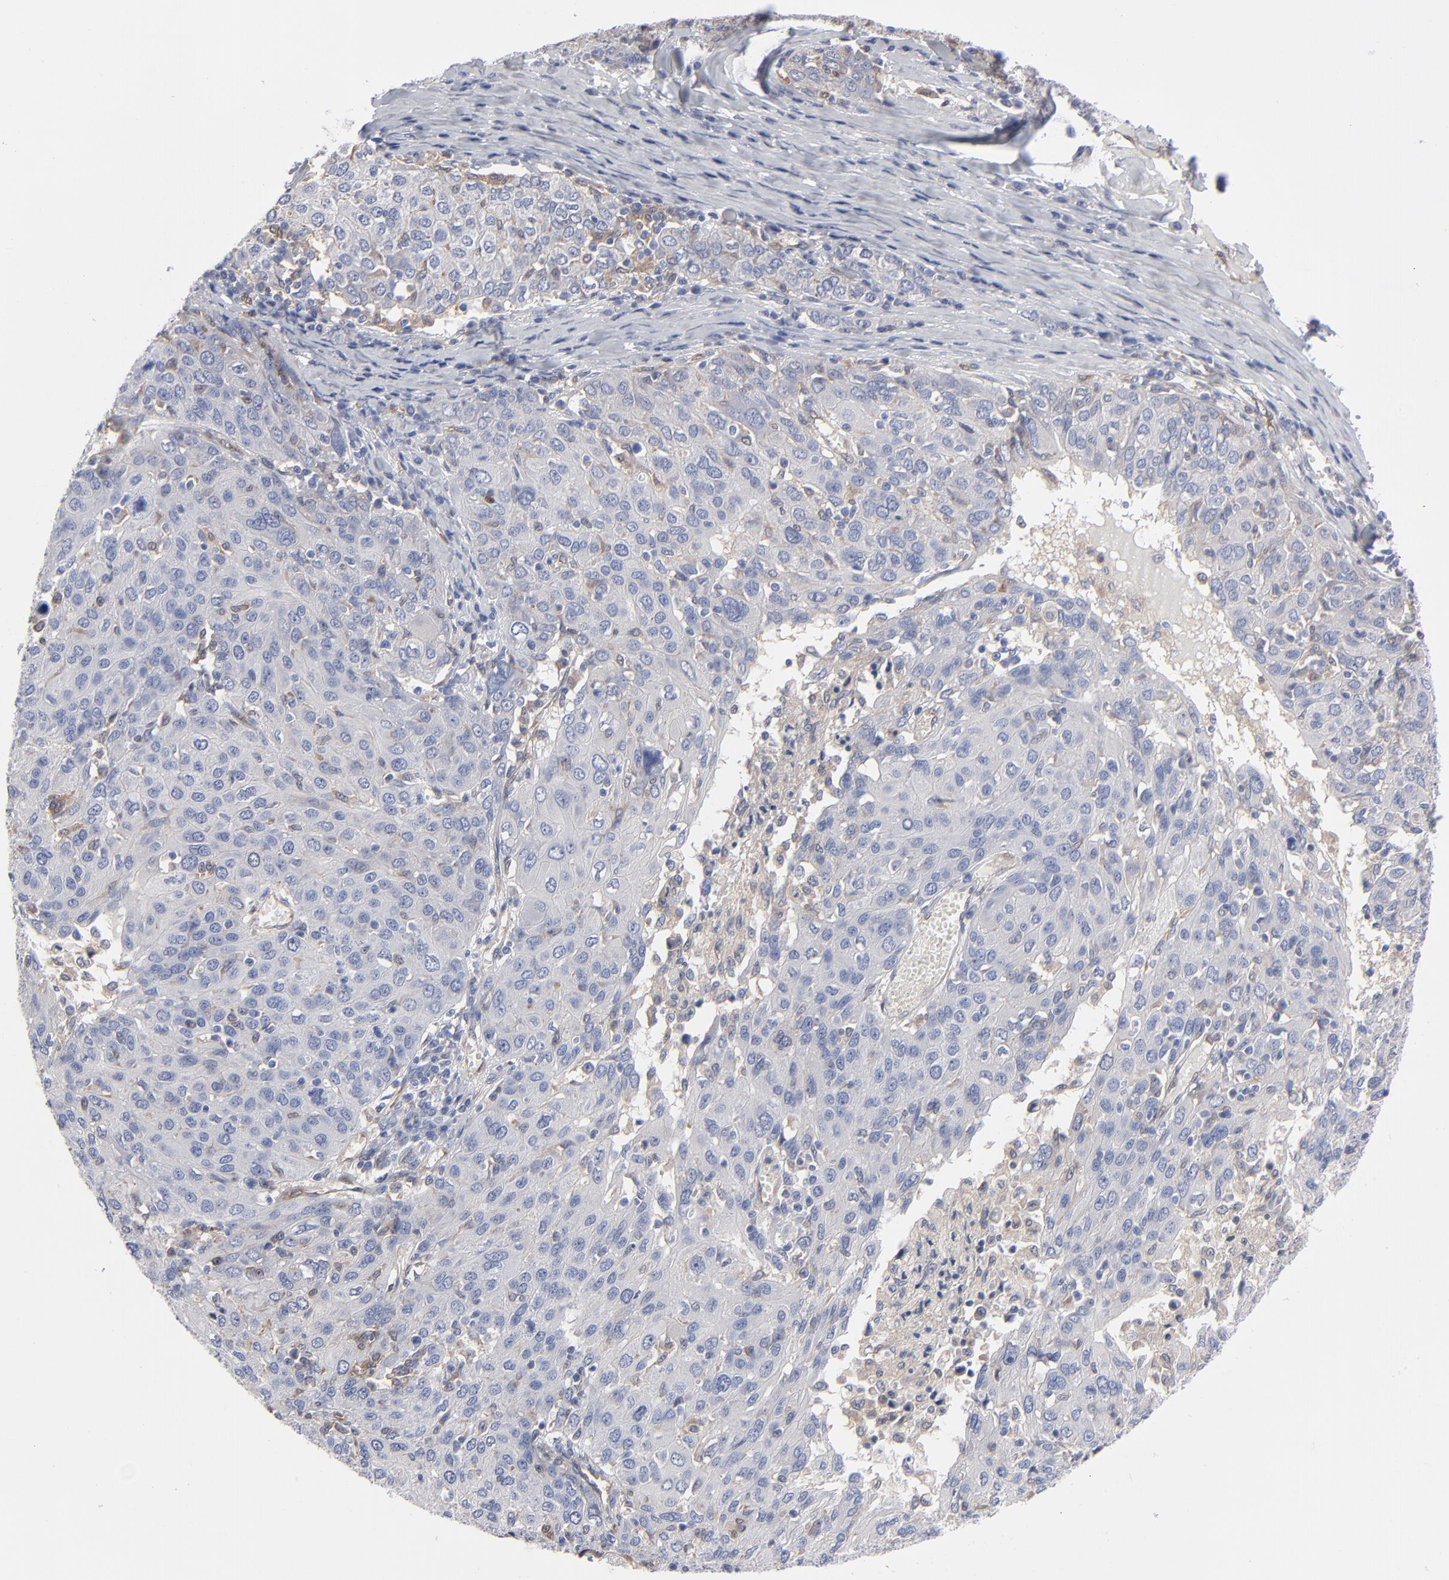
{"staining": {"intensity": "weak", "quantity": "<25%", "location": "cytoplasmic/membranous"}, "tissue": "ovarian cancer", "cell_type": "Tumor cells", "image_type": "cancer", "snomed": [{"axis": "morphology", "description": "Carcinoma, endometroid"}, {"axis": "topography", "description": "Ovary"}], "caption": "Ovarian cancer was stained to show a protein in brown. There is no significant staining in tumor cells.", "gene": "ARRB1", "patient": {"sex": "female", "age": 50}}